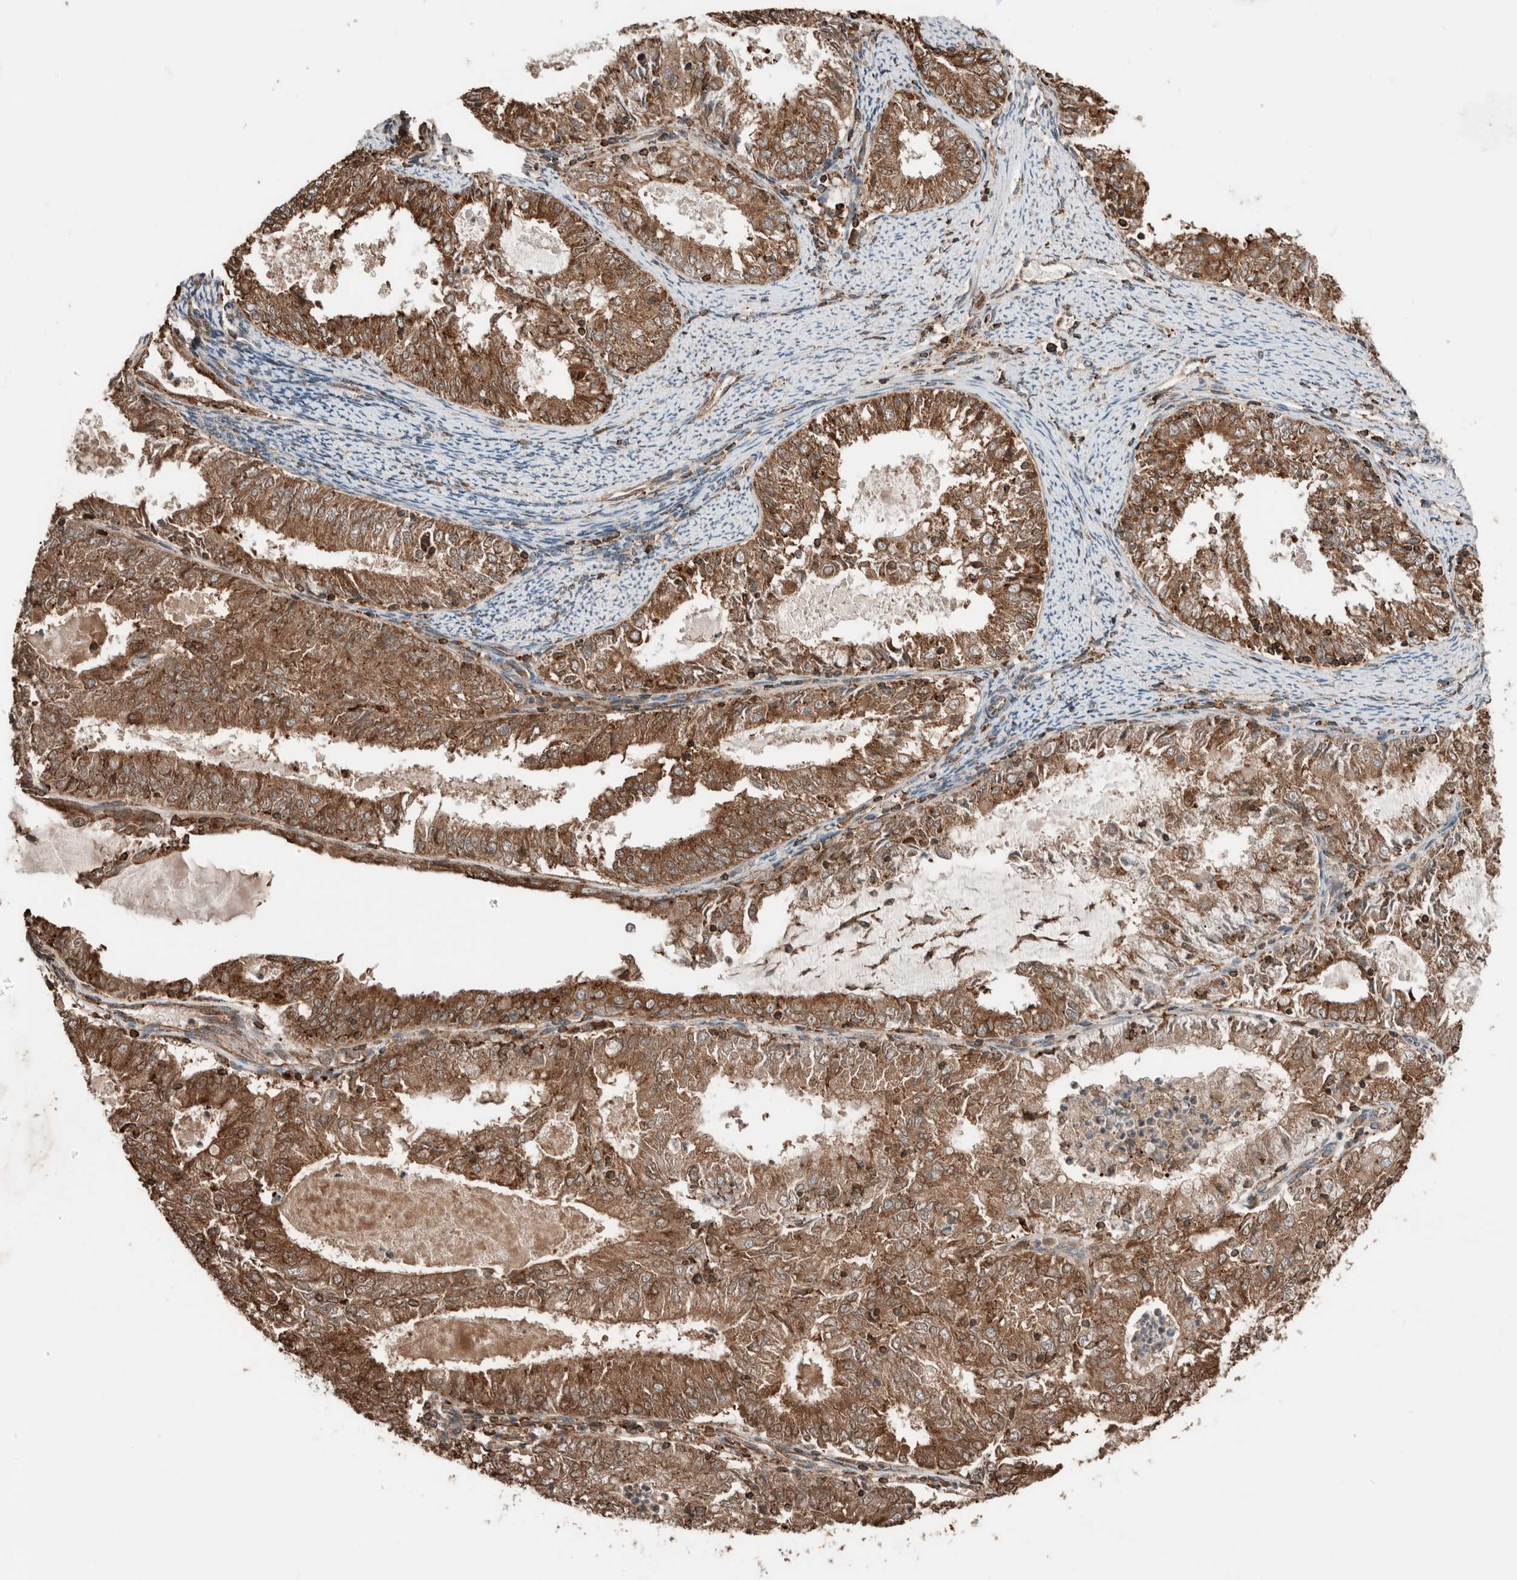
{"staining": {"intensity": "moderate", "quantity": ">75%", "location": "cytoplasmic/membranous"}, "tissue": "endometrial cancer", "cell_type": "Tumor cells", "image_type": "cancer", "snomed": [{"axis": "morphology", "description": "Adenocarcinoma, NOS"}, {"axis": "topography", "description": "Endometrium"}], "caption": "Human endometrial cancer (adenocarcinoma) stained with a protein marker demonstrates moderate staining in tumor cells.", "gene": "ERAP2", "patient": {"sex": "female", "age": 57}}